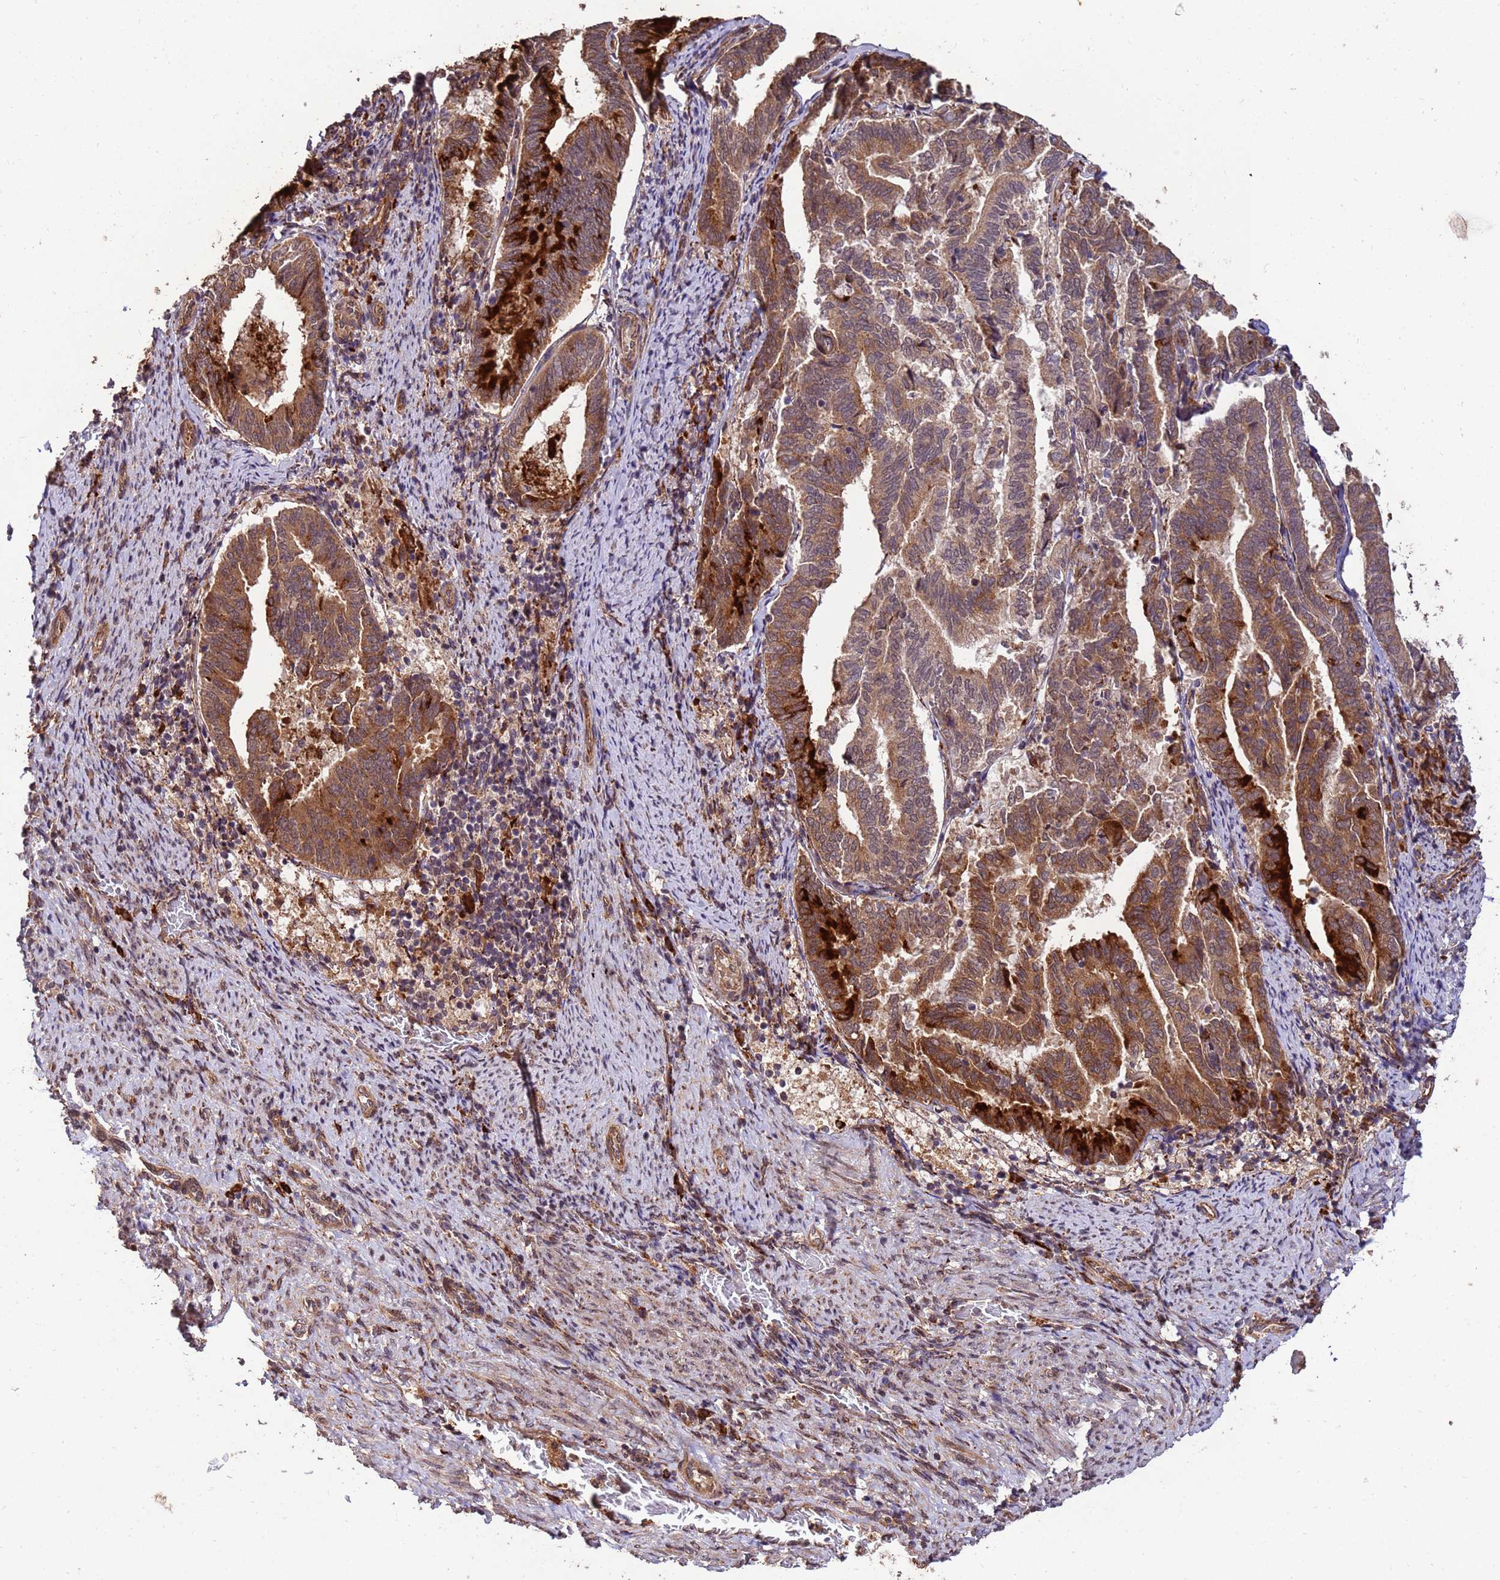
{"staining": {"intensity": "moderate", "quantity": ">75%", "location": "cytoplasmic/membranous"}, "tissue": "endometrial cancer", "cell_type": "Tumor cells", "image_type": "cancer", "snomed": [{"axis": "morphology", "description": "Adenocarcinoma, NOS"}, {"axis": "topography", "description": "Endometrium"}], "caption": "The immunohistochemical stain shows moderate cytoplasmic/membranous staining in tumor cells of endometrial cancer tissue.", "gene": "ZNF619", "patient": {"sex": "female", "age": 80}}